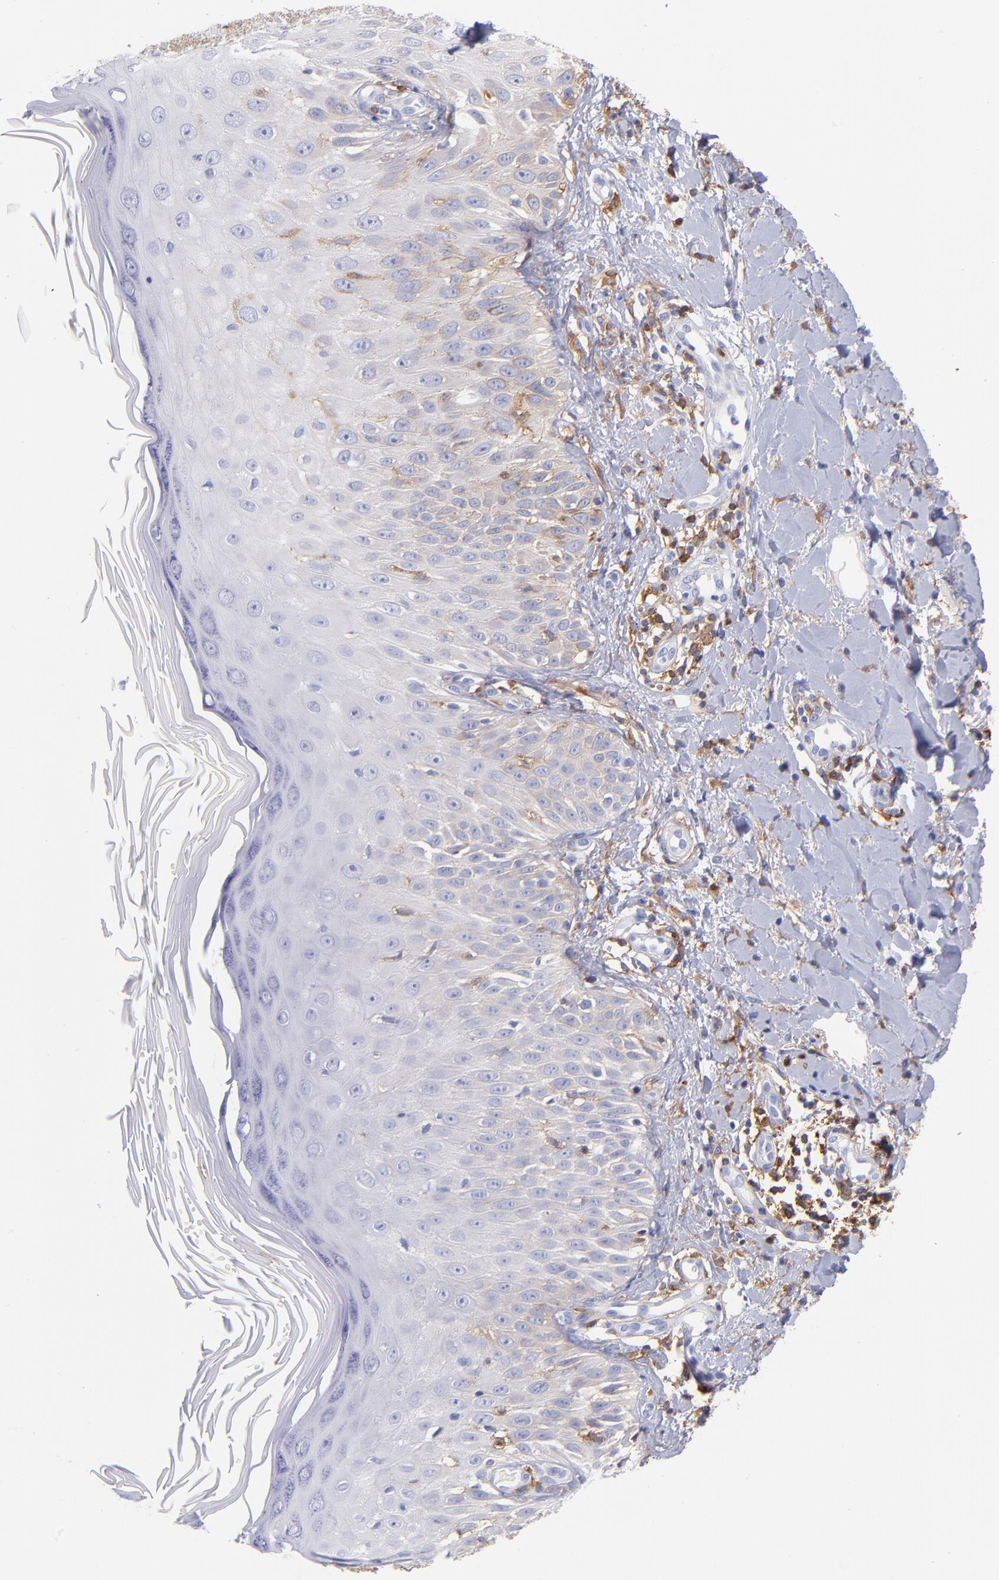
{"staining": {"intensity": "weak", "quantity": "25%-75%", "location": "cytoplasmic/membranous"}, "tissue": "skin cancer", "cell_type": "Tumor cells", "image_type": "cancer", "snomed": [{"axis": "morphology", "description": "Squamous cell carcinoma, NOS"}, {"axis": "topography", "description": "Skin"}], "caption": "An image of skin cancer stained for a protein reveals weak cytoplasmic/membranous brown staining in tumor cells.", "gene": "PRKCA", "patient": {"sex": "male", "age": 24}}